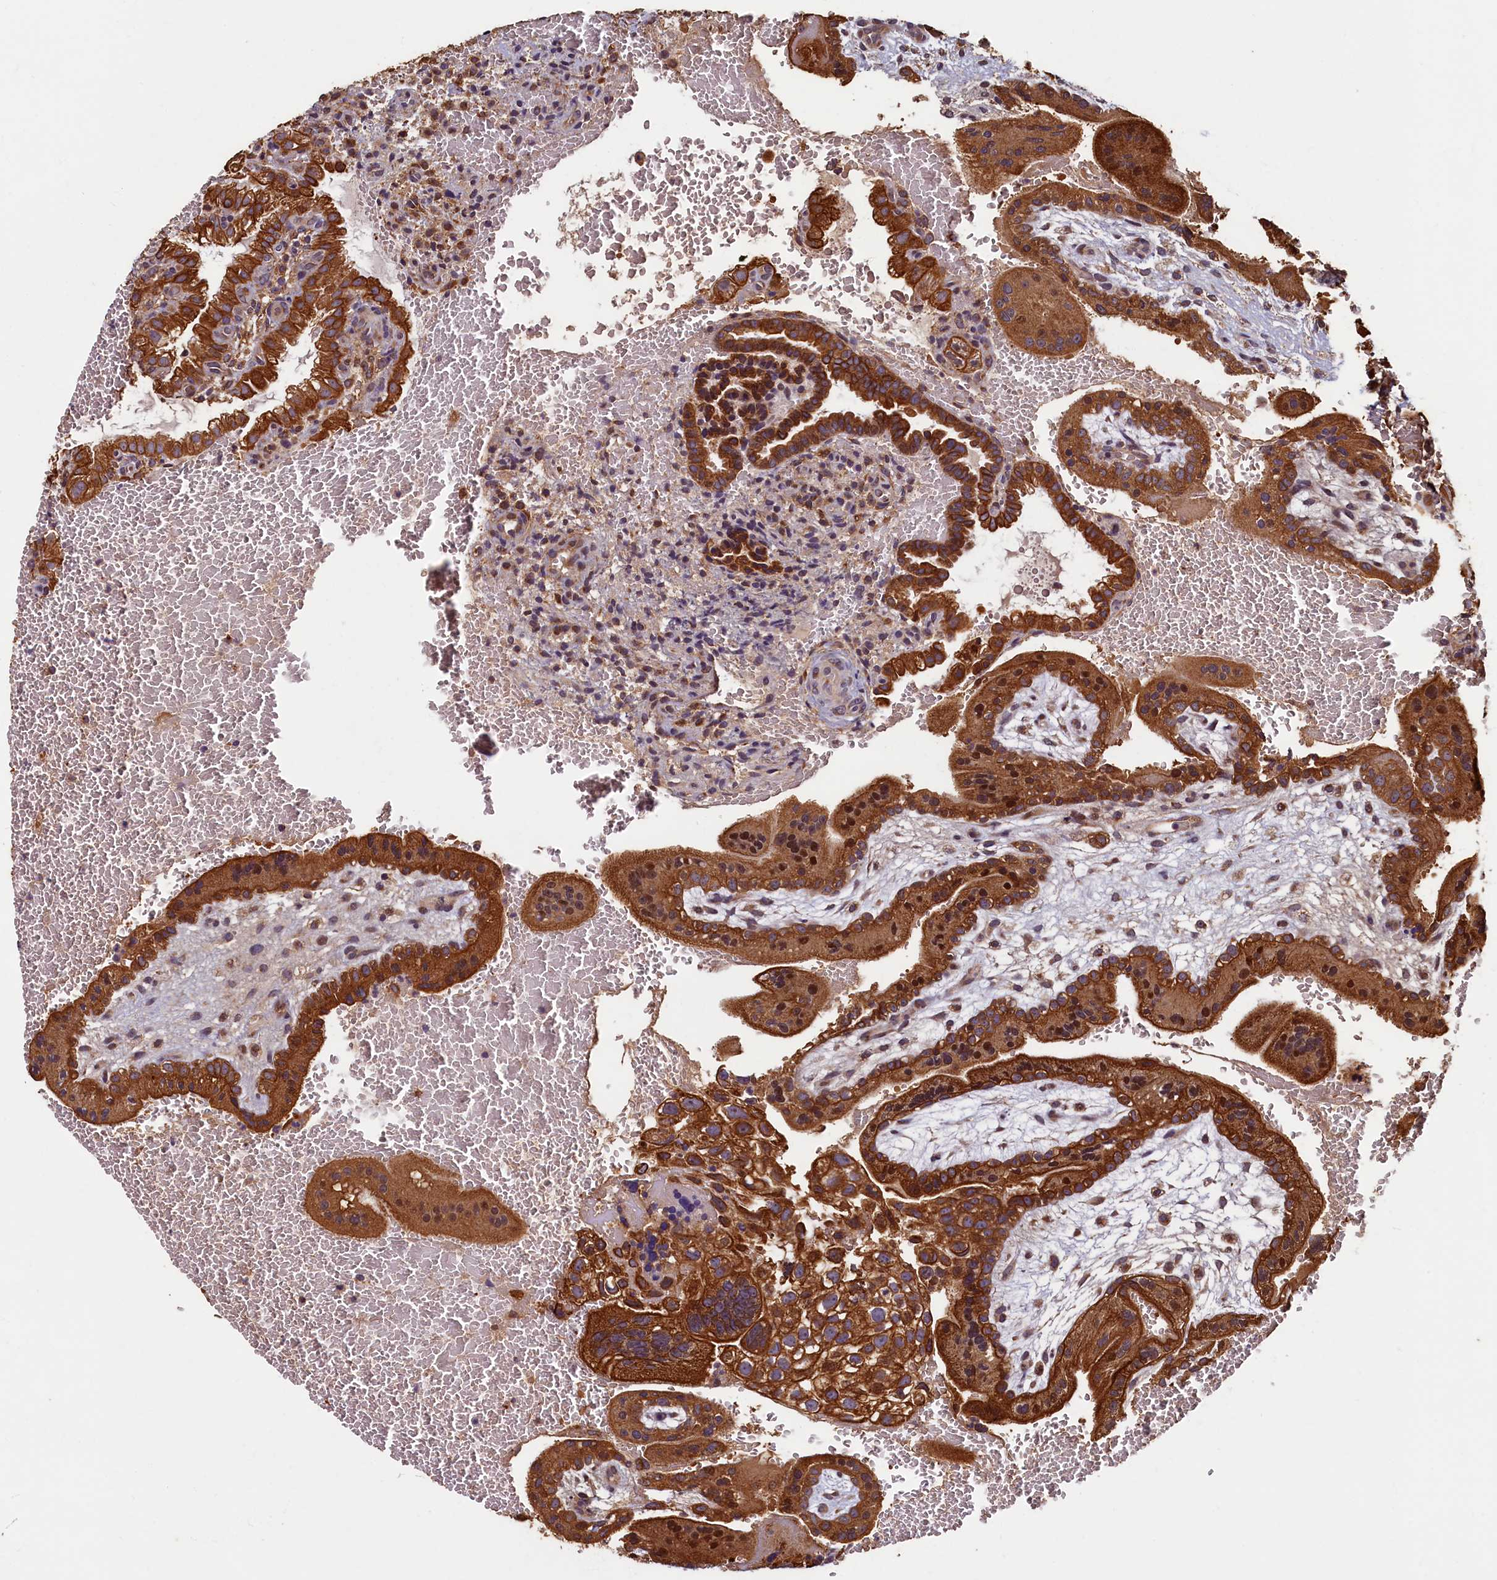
{"staining": {"intensity": "strong", "quantity": ">75%", "location": "cytoplasmic/membranous"}, "tissue": "placenta", "cell_type": "Trophoblastic cells", "image_type": "normal", "snomed": [{"axis": "morphology", "description": "Normal tissue, NOS"}, {"axis": "topography", "description": "Placenta"}], "caption": "Placenta stained with DAB (3,3'-diaminobenzidine) immunohistochemistry (IHC) displays high levels of strong cytoplasmic/membranous staining in about >75% of trophoblastic cells.", "gene": "NCKAP5L", "patient": {"sex": "female", "age": 35}}